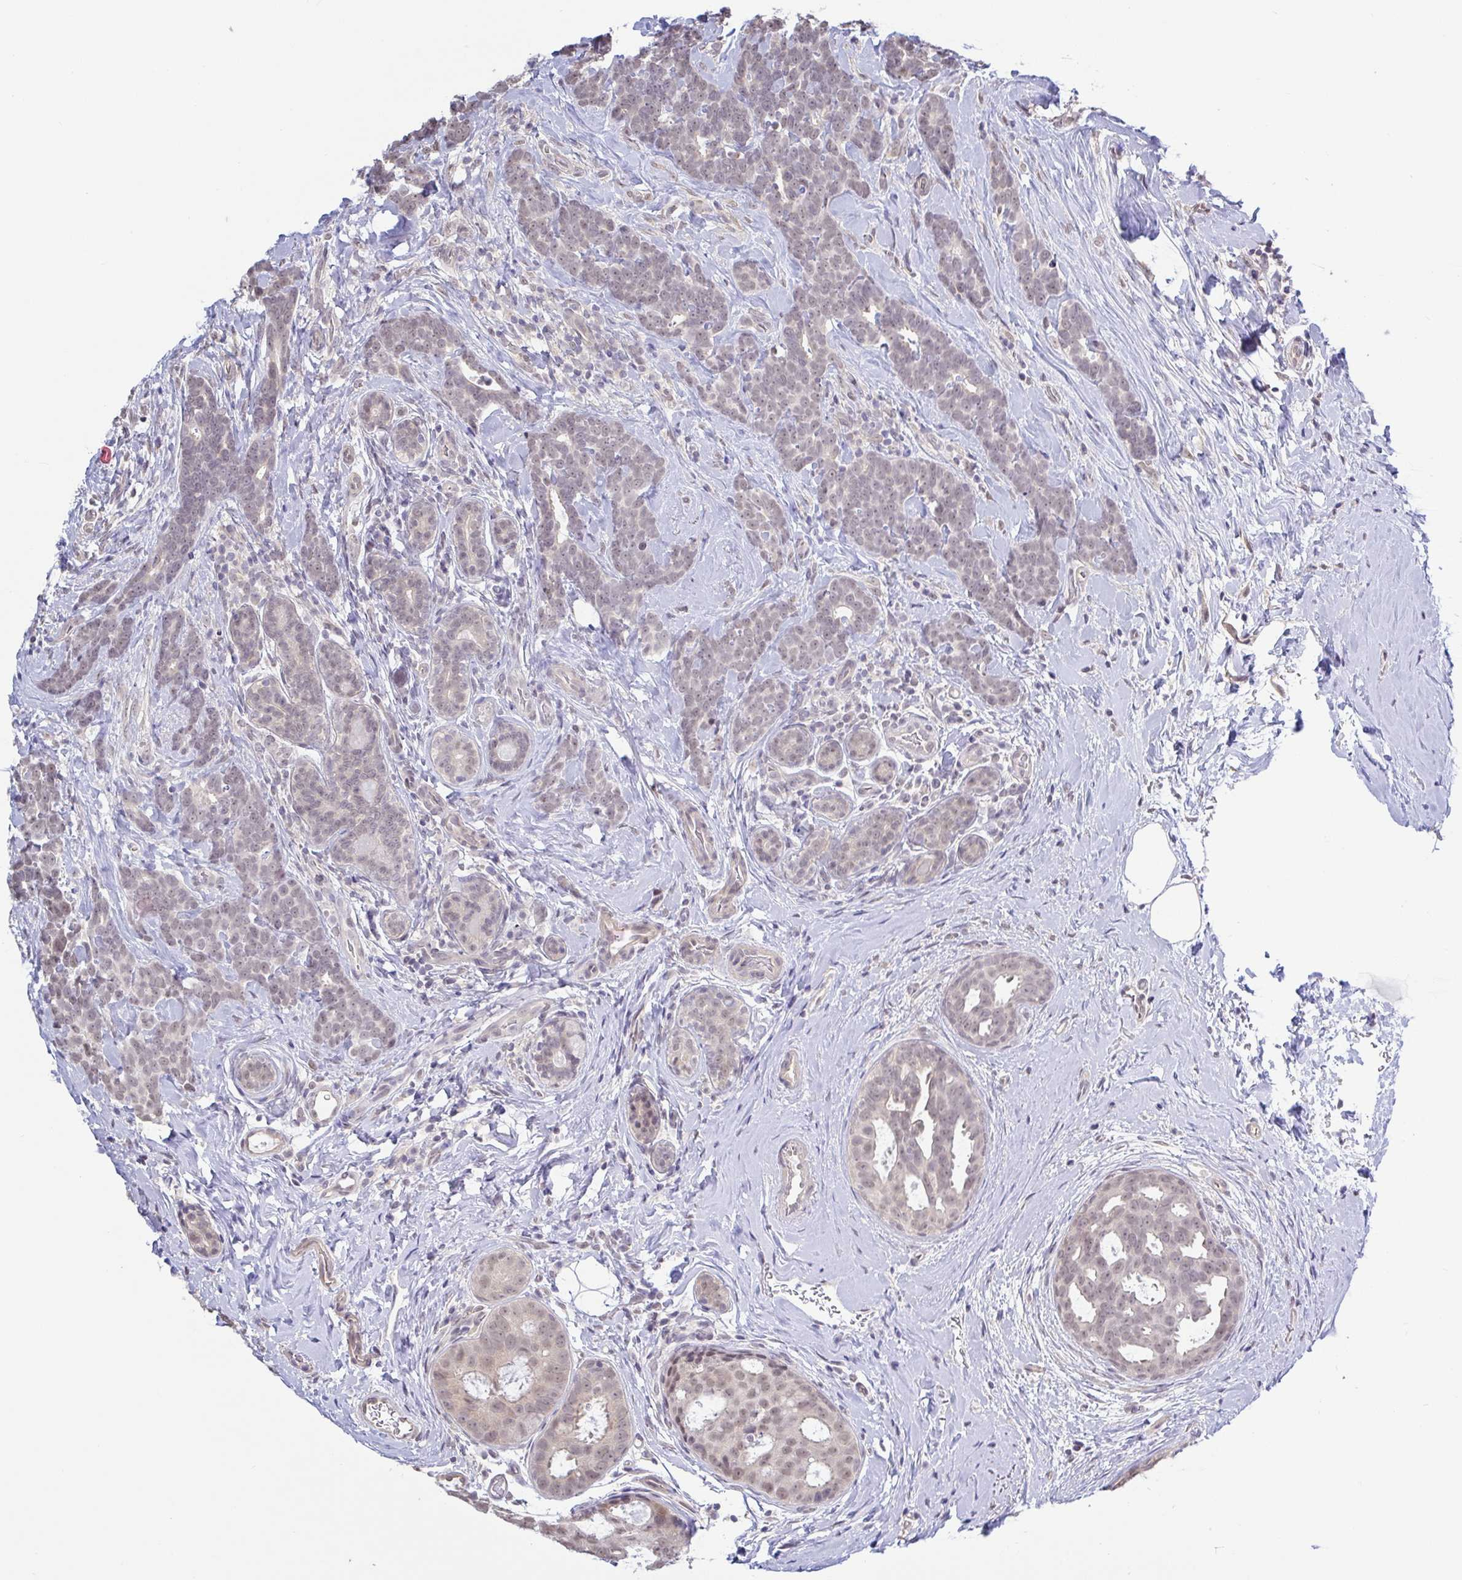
{"staining": {"intensity": "weak", "quantity": "25%-75%", "location": "nuclear"}, "tissue": "breast cancer", "cell_type": "Tumor cells", "image_type": "cancer", "snomed": [{"axis": "morphology", "description": "Duct carcinoma"}, {"axis": "topography", "description": "Breast"}], "caption": "A high-resolution photomicrograph shows immunohistochemistry (IHC) staining of infiltrating ductal carcinoma (breast), which exhibits weak nuclear staining in about 25%-75% of tumor cells.", "gene": "HYPK", "patient": {"sex": "female", "age": 71}}